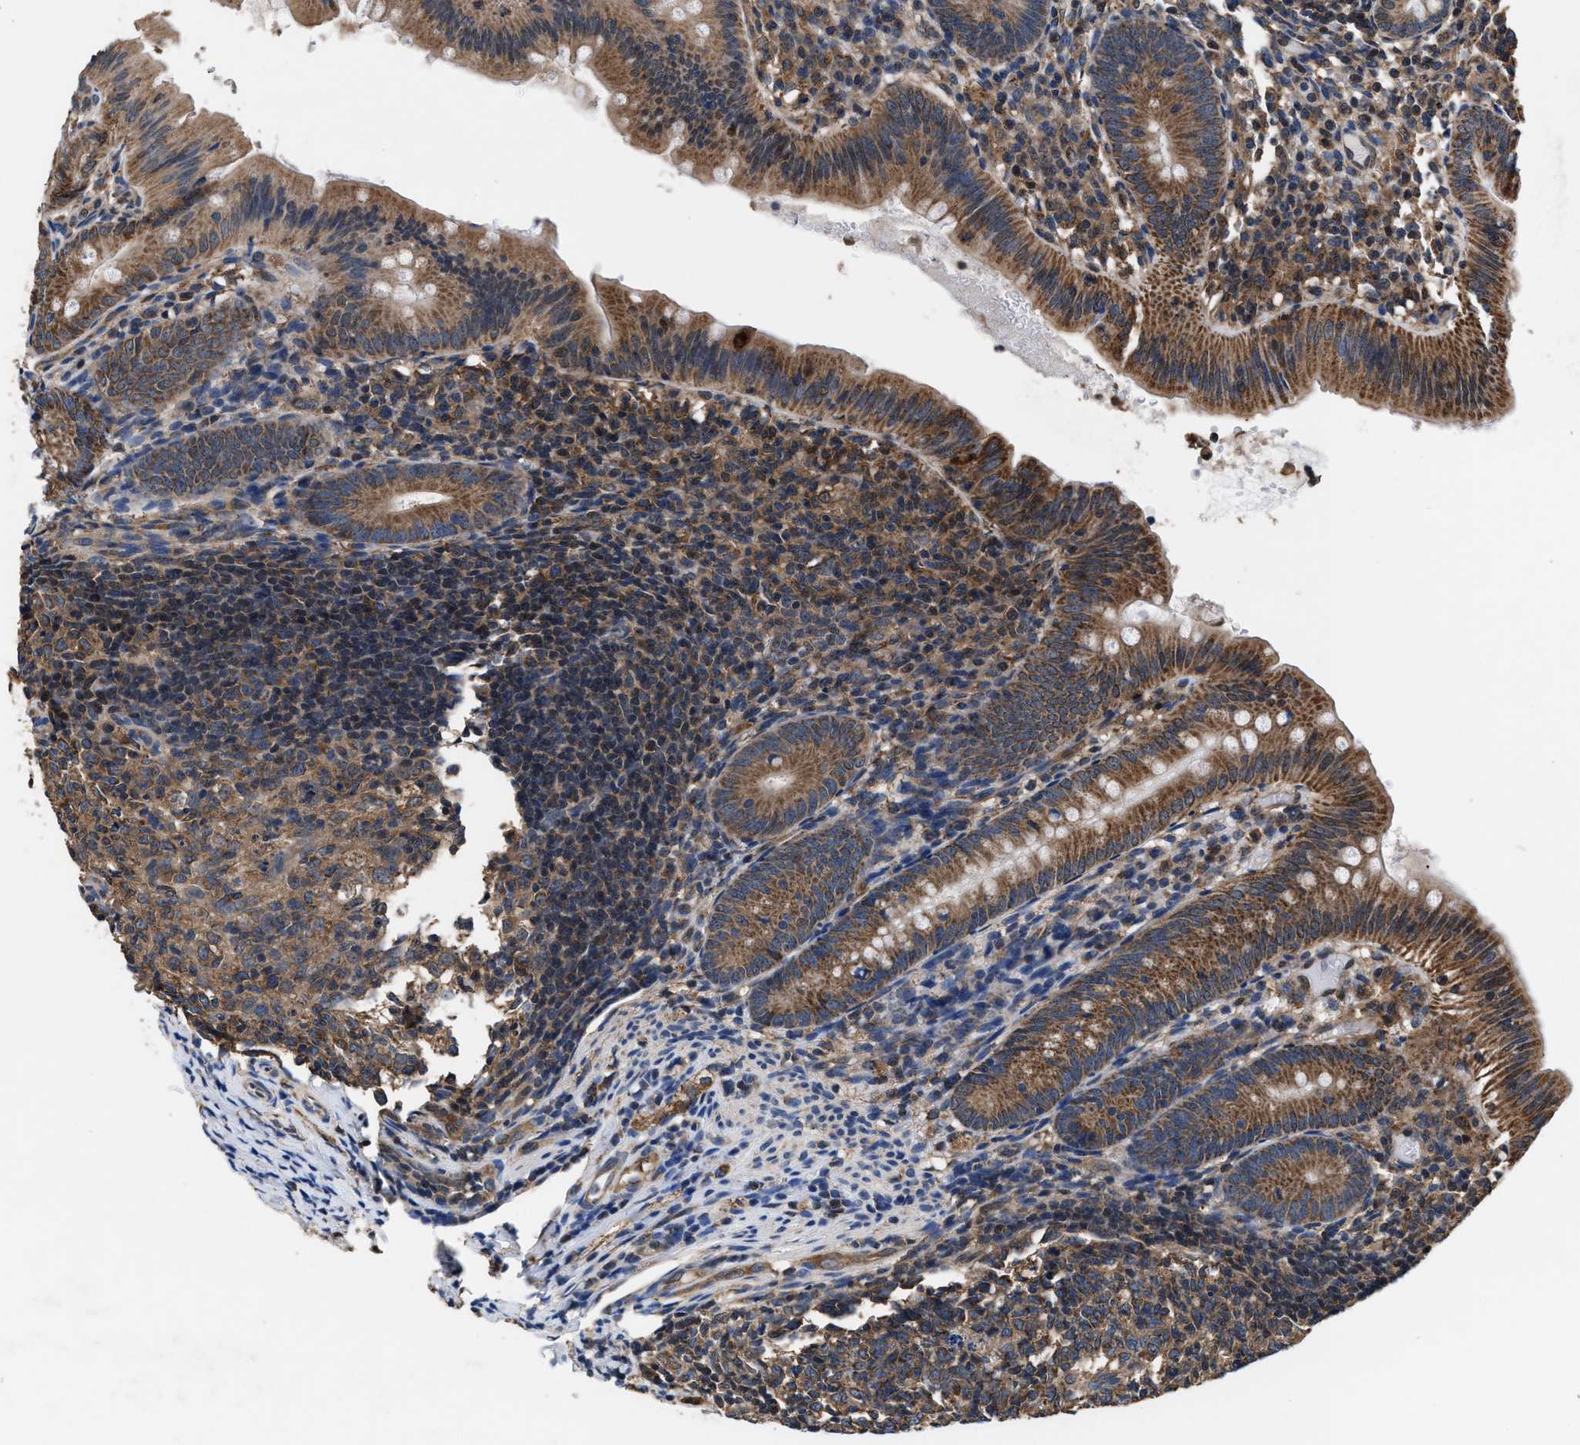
{"staining": {"intensity": "moderate", "quantity": ">75%", "location": "cytoplasmic/membranous"}, "tissue": "appendix", "cell_type": "Glandular cells", "image_type": "normal", "snomed": [{"axis": "morphology", "description": "Normal tissue, NOS"}, {"axis": "topography", "description": "Appendix"}], "caption": "High-power microscopy captured an IHC image of unremarkable appendix, revealing moderate cytoplasmic/membranous expression in approximately >75% of glandular cells. The staining was performed using DAB to visualize the protein expression in brown, while the nuclei were stained in blue with hematoxylin (Magnification: 20x).", "gene": "ACLY", "patient": {"sex": "male", "age": 1}}